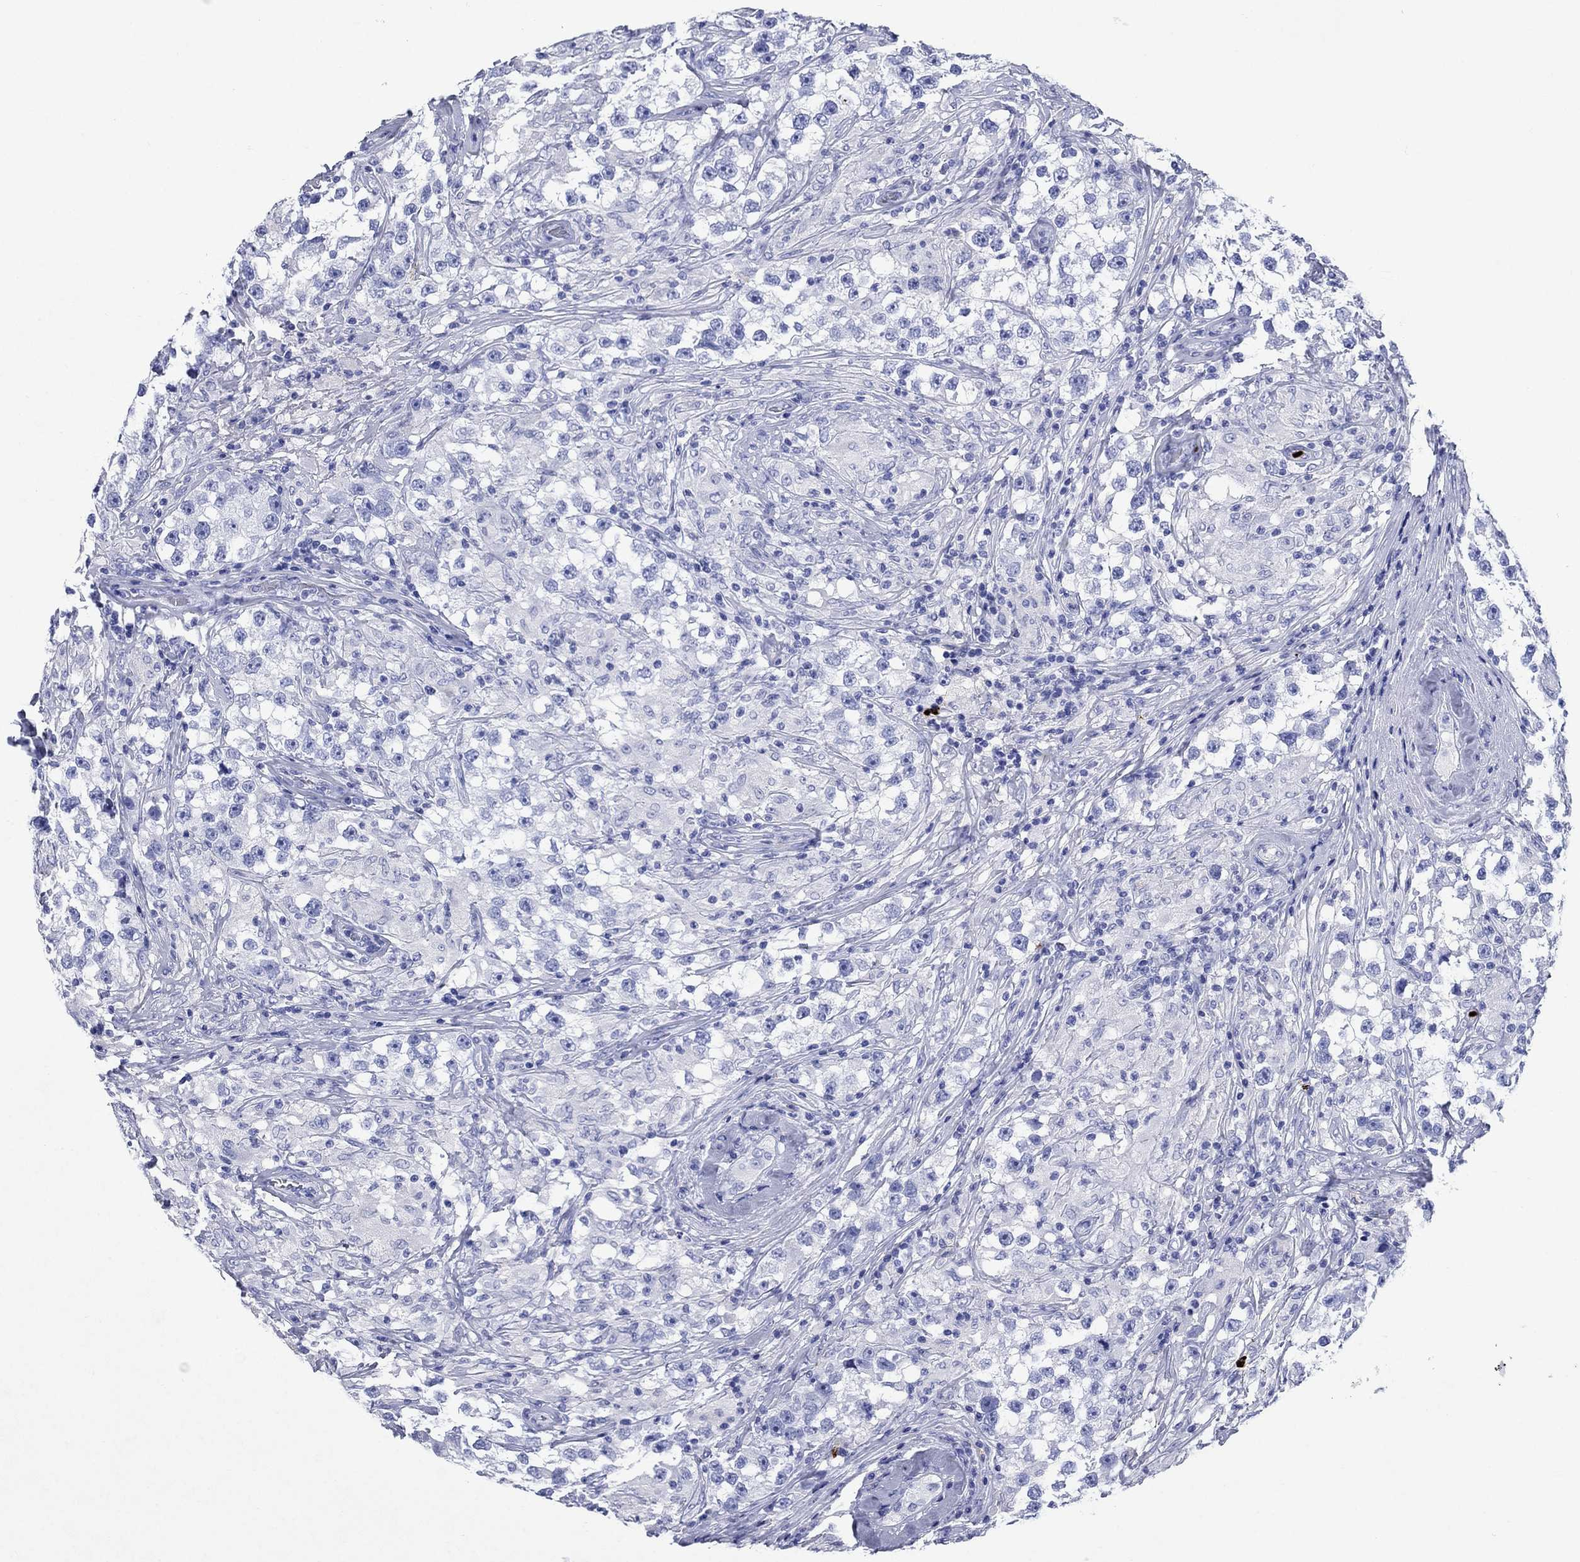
{"staining": {"intensity": "negative", "quantity": "none", "location": "none"}, "tissue": "testis cancer", "cell_type": "Tumor cells", "image_type": "cancer", "snomed": [{"axis": "morphology", "description": "Seminoma, NOS"}, {"axis": "topography", "description": "Testis"}], "caption": "Immunohistochemistry (IHC) micrograph of seminoma (testis) stained for a protein (brown), which reveals no positivity in tumor cells.", "gene": "AZU1", "patient": {"sex": "male", "age": 46}}